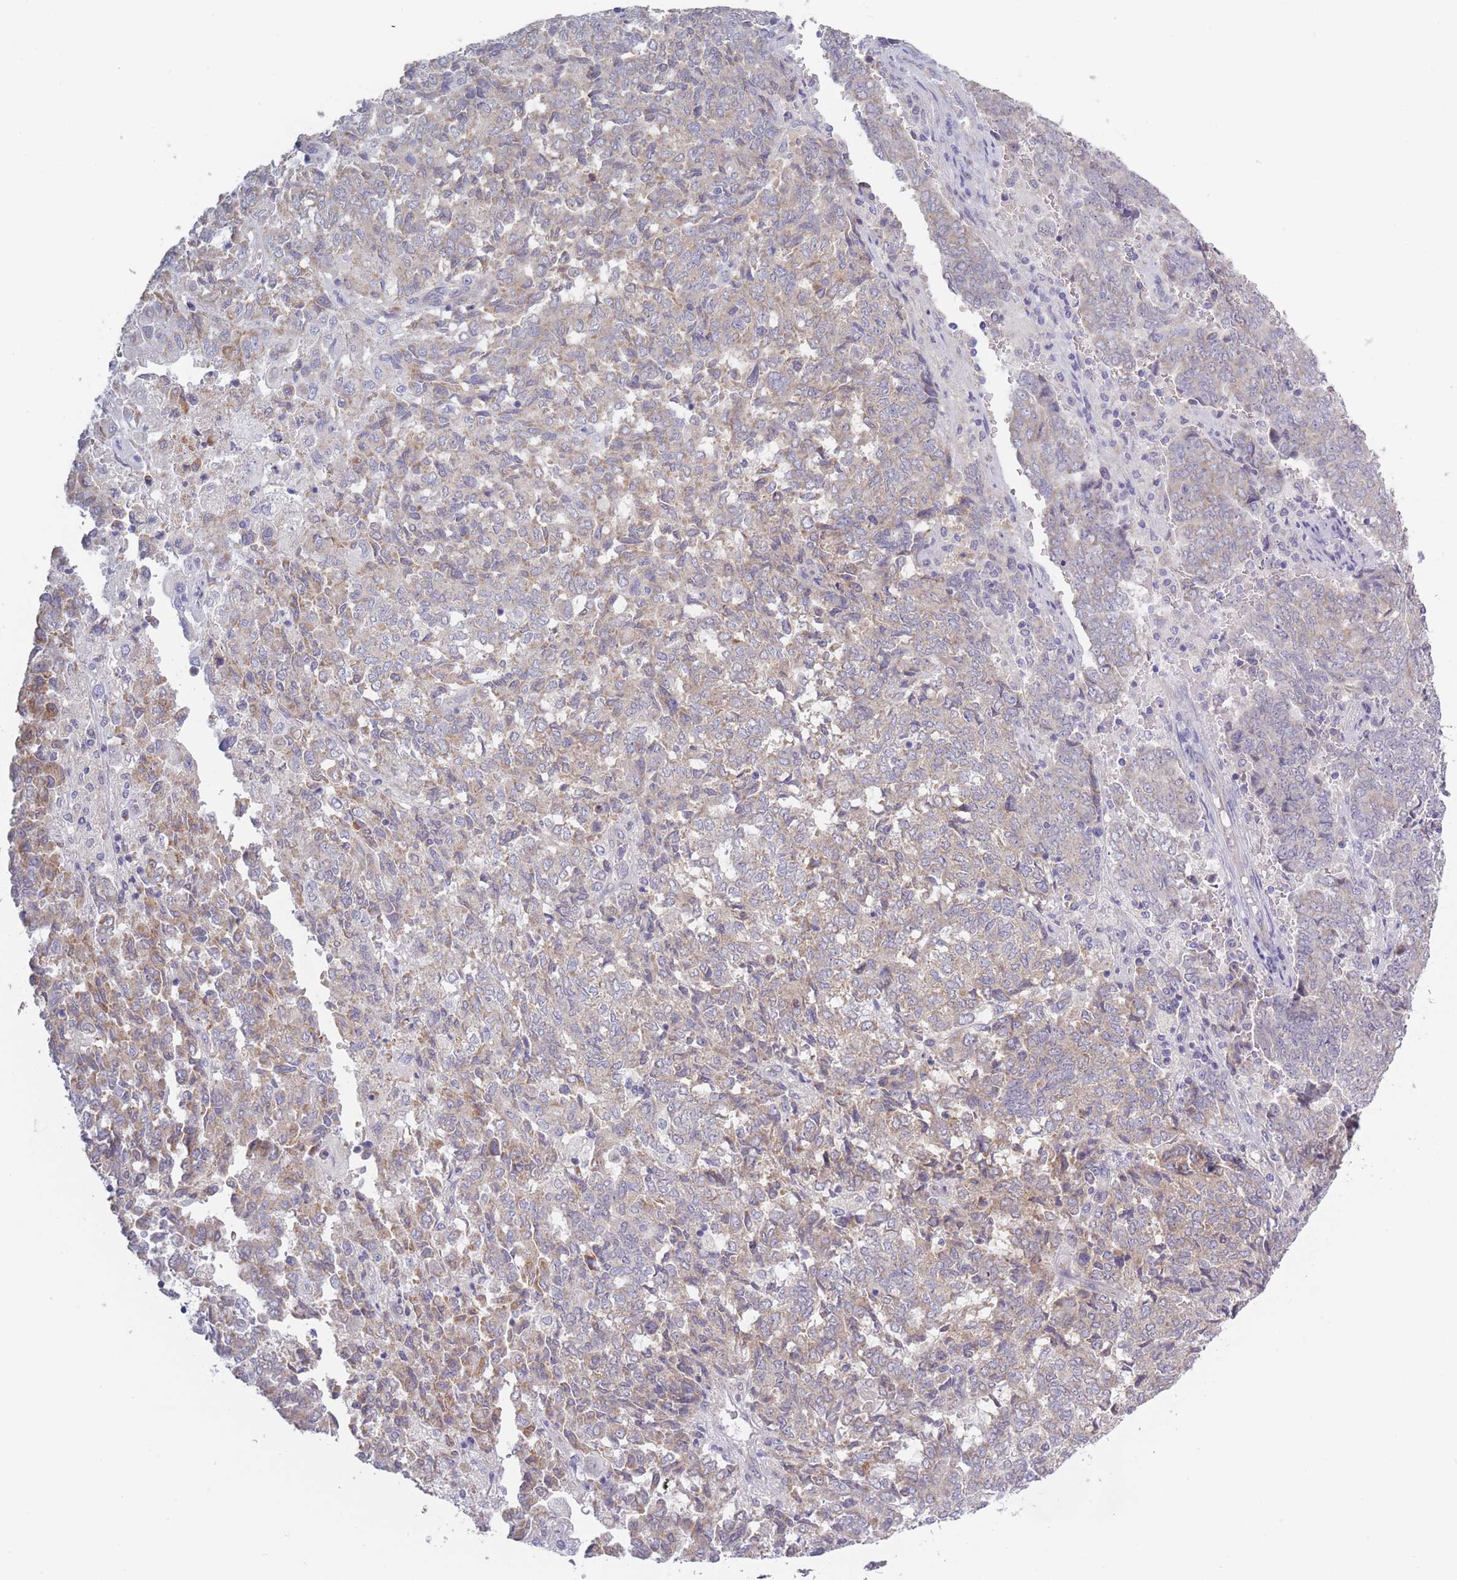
{"staining": {"intensity": "weak", "quantity": "25%-75%", "location": "cytoplasmic/membranous"}, "tissue": "endometrial cancer", "cell_type": "Tumor cells", "image_type": "cancer", "snomed": [{"axis": "morphology", "description": "Adenocarcinoma, NOS"}, {"axis": "topography", "description": "Endometrium"}], "caption": "Adenocarcinoma (endometrial) stained with immunohistochemistry (IHC) displays weak cytoplasmic/membranous staining in approximately 25%-75% of tumor cells. The protein of interest is shown in brown color, while the nuclei are stained blue.", "gene": "FAM227B", "patient": {"sex": "female", "age": 80}}